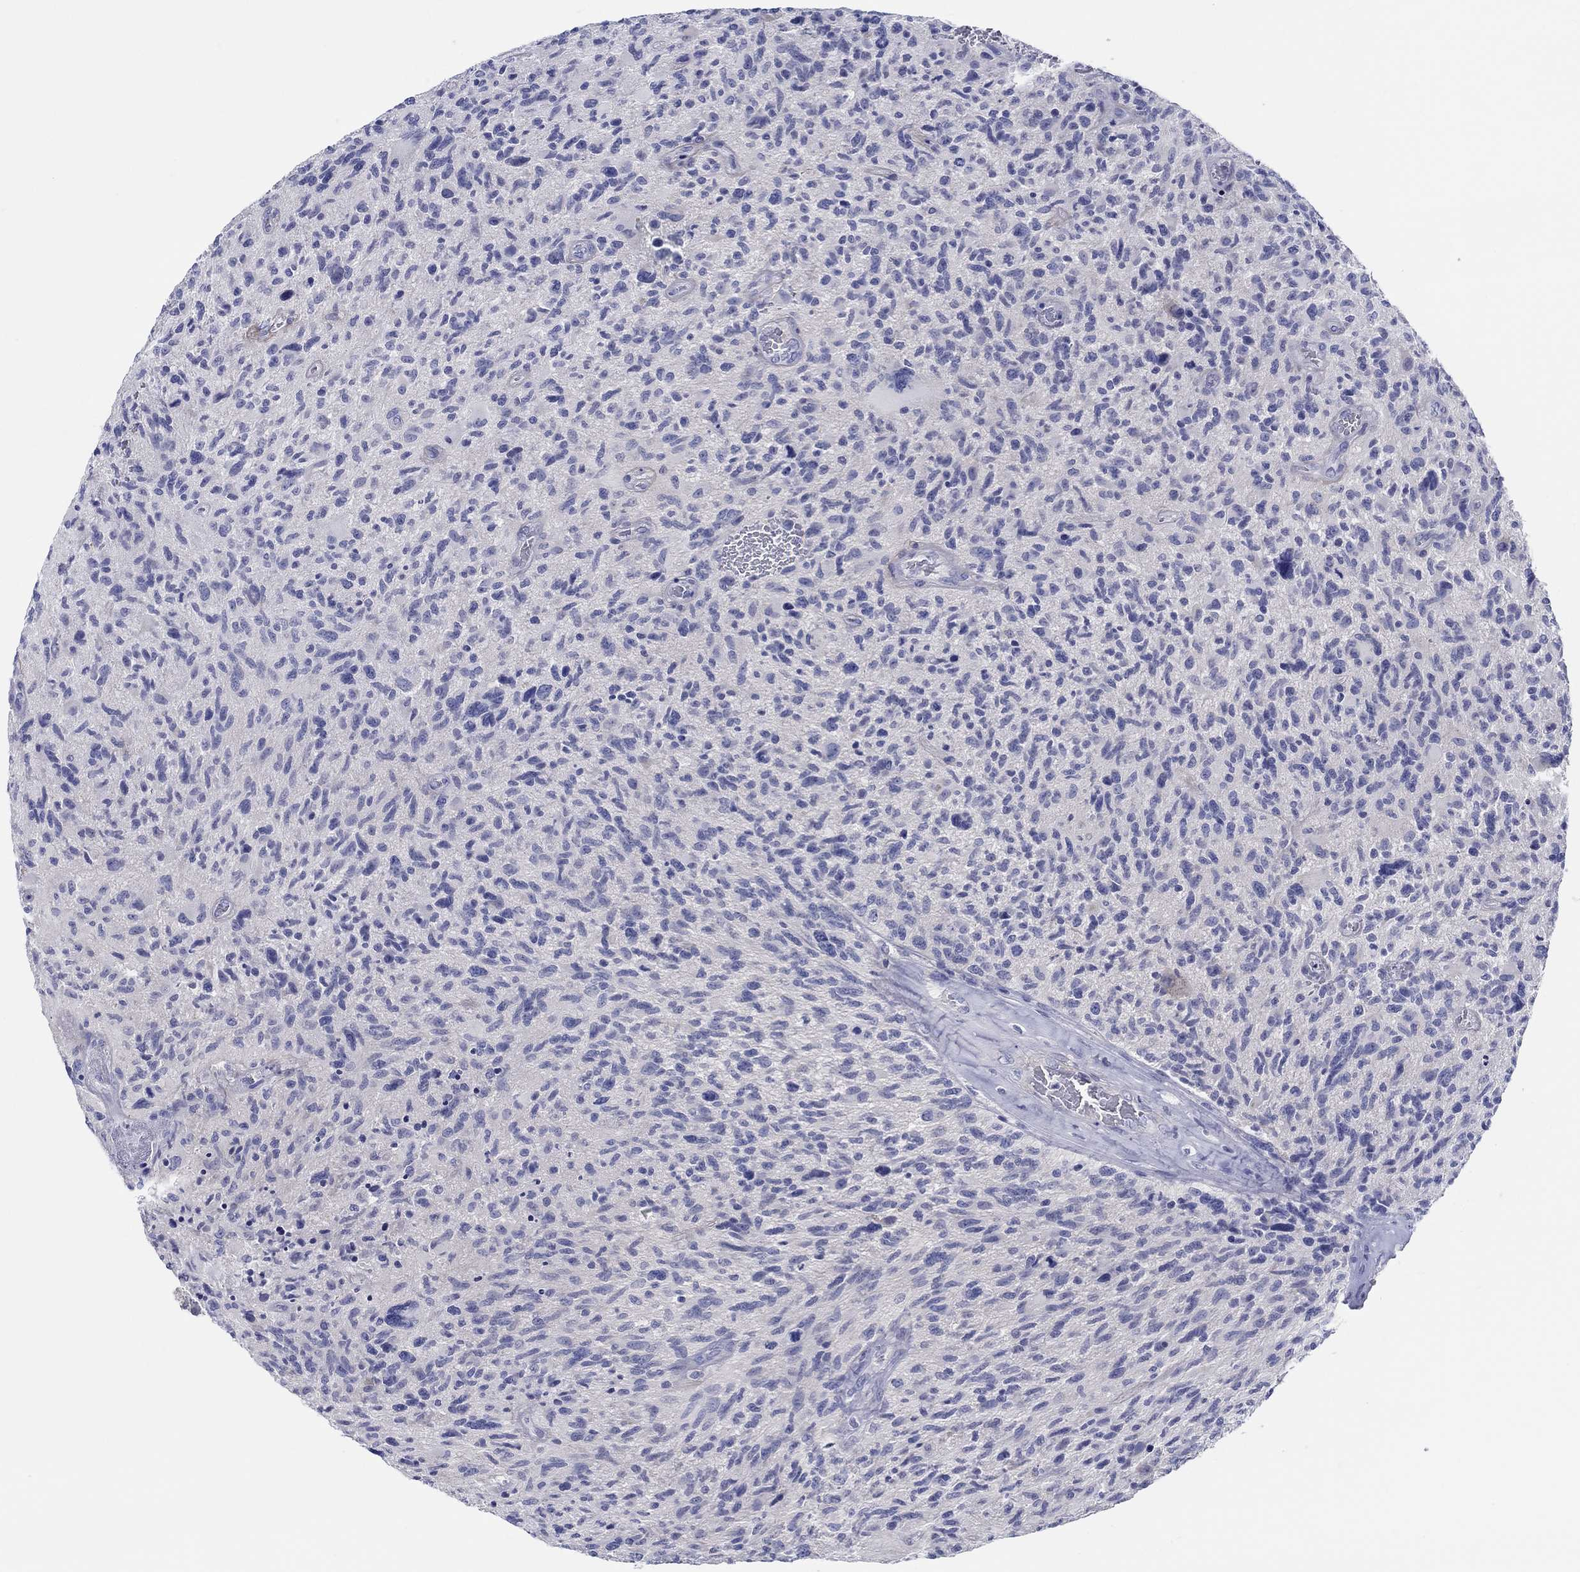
{"staining": {"intensity": "negative", "quantity": "none", "location": "none"}, "tissue": "glioma", "cell_type": "Tumor cells", "image_type": "cancer", "snomed": [{"axis": "morphology", "description": "Glioma, malignant, NOS"}, {"axis": "morphology", "description": "Glioma, malignant, High grade"}, {"axis": "topography", "description": "Brain"}], "caption": "This histopathology image is of glioma stained with immunohistochemistry (IHC) to label a protein in brown with the nuclei are counter-stained blue. There is no expression in tumor cells.", "gene": "HAPLN4", "patient": {"sex": "female", "age": 71}}